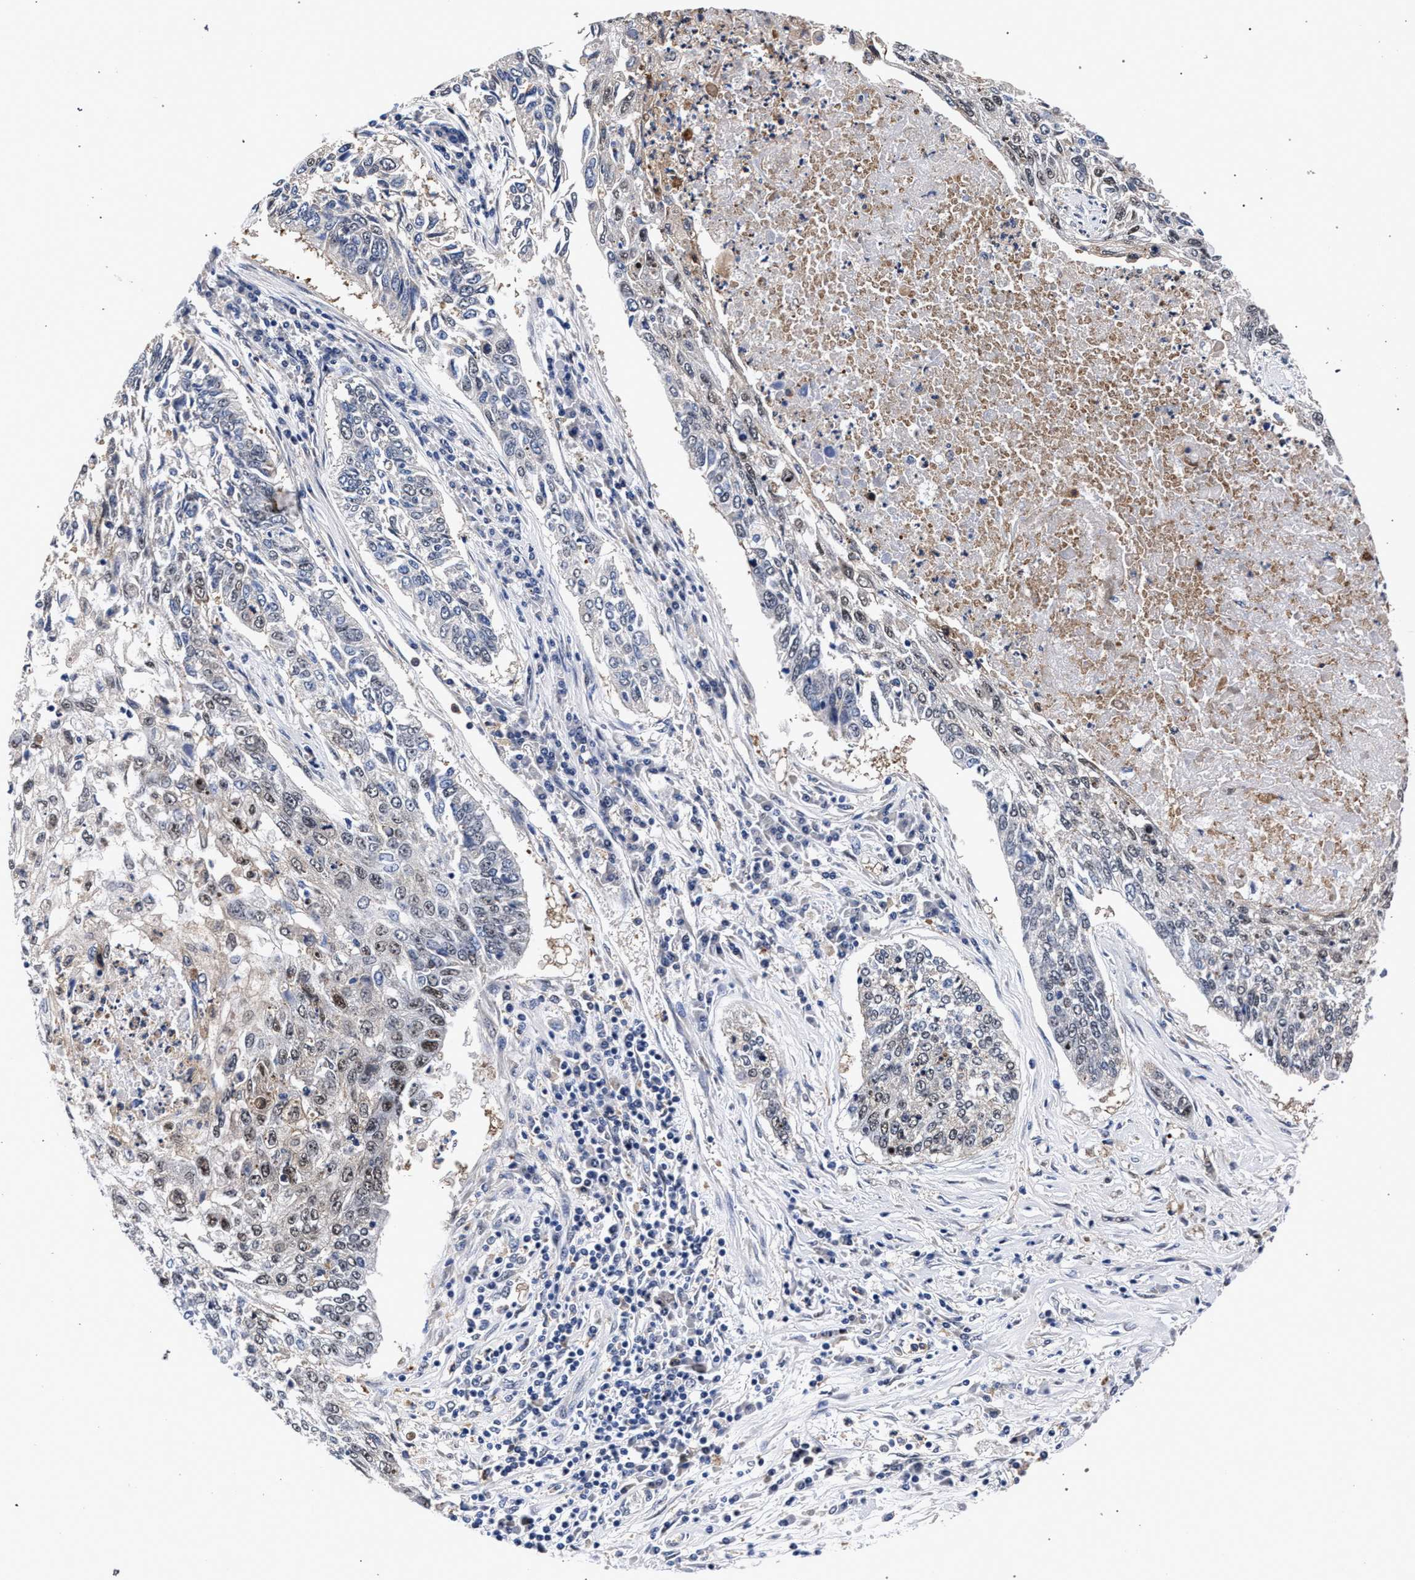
{"staining": {"intensity": "weak", "quantity": "<25%", "location": "nuclear"}, "tissue": "lung cancer", "cell_type": "Tumor cells", "image_type": "cancer", "snomed": [{"axis": "morphology", "description": "Normal tissue, NOS"}, {"axis": "morphology", "description": "Squamous cell carcinoma, NOS"}, {"axis": "topography", "description": "Cartilage tissue"}, {"axis": "topography", "description": "Bronchus"}, {"axis": "topography", "description": "Lung"}], "caption": "Histopathology image shows no significant protein positivity in tumor cells of squamous cell carcinoma (lung).", "gene": "ZNF462", "patient": {"sex": "female", "age": 49}}